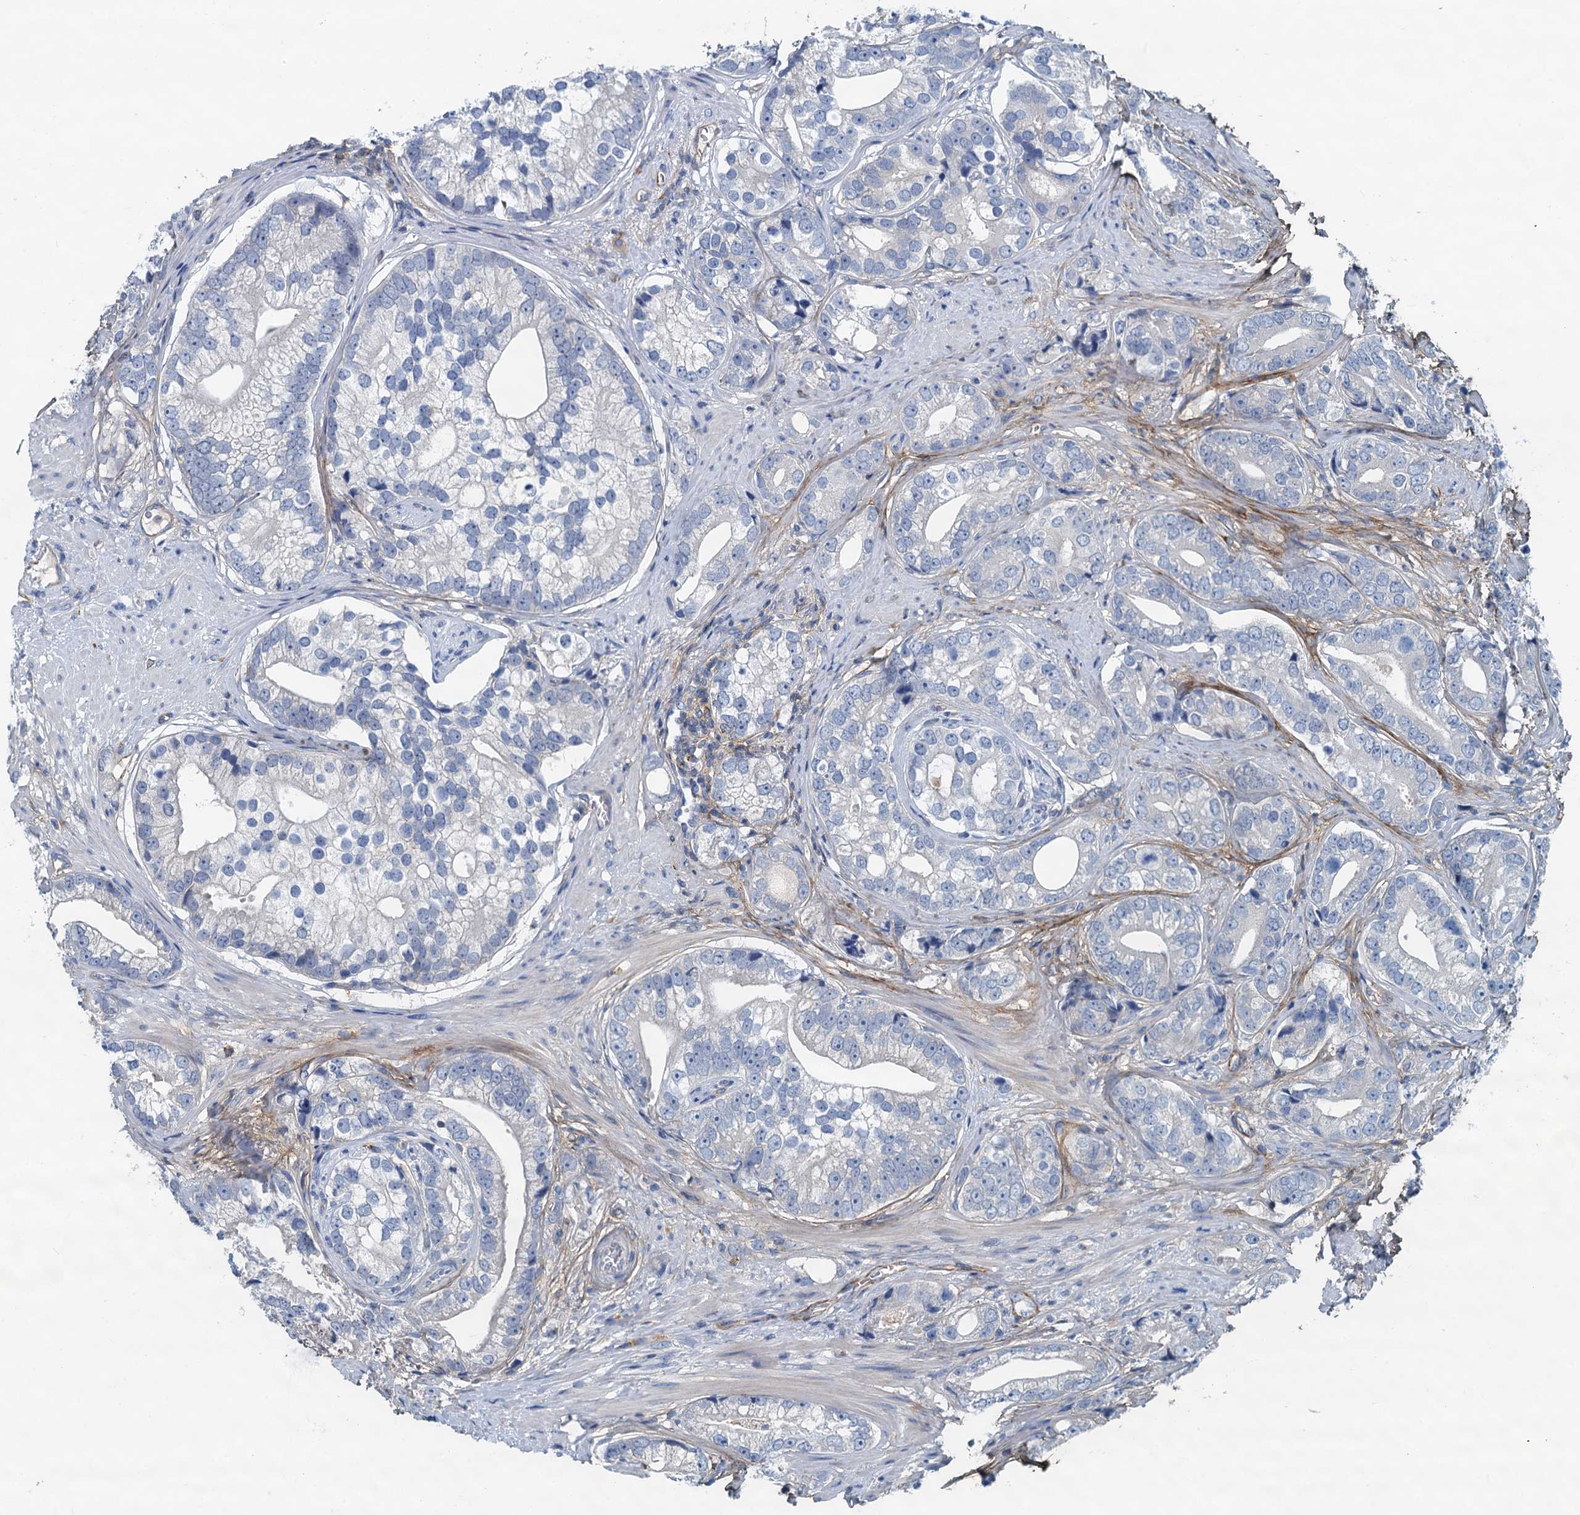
{"staining": {"intensity": "negative", "quantity": "none", "location": "none"}, "tissue": "prostate cancer", "cell_type": "Tumor cells", "image_type": "cancer", "snomed": [{"axis": "morphology", "description": "Adenocarcinoma, High grade"}, {"axis": "topography", "description": "Prostate"}], "caption": "High magnification brightfield microscopy of prostate cancer (high-grade adenocarcinoma) stained with DAB (brown) and counterstained with hematoxylin (blue): tumor cells show no significant staining.", "gene": "THAP10", "patient": {"sex": "male", "age": 75}}